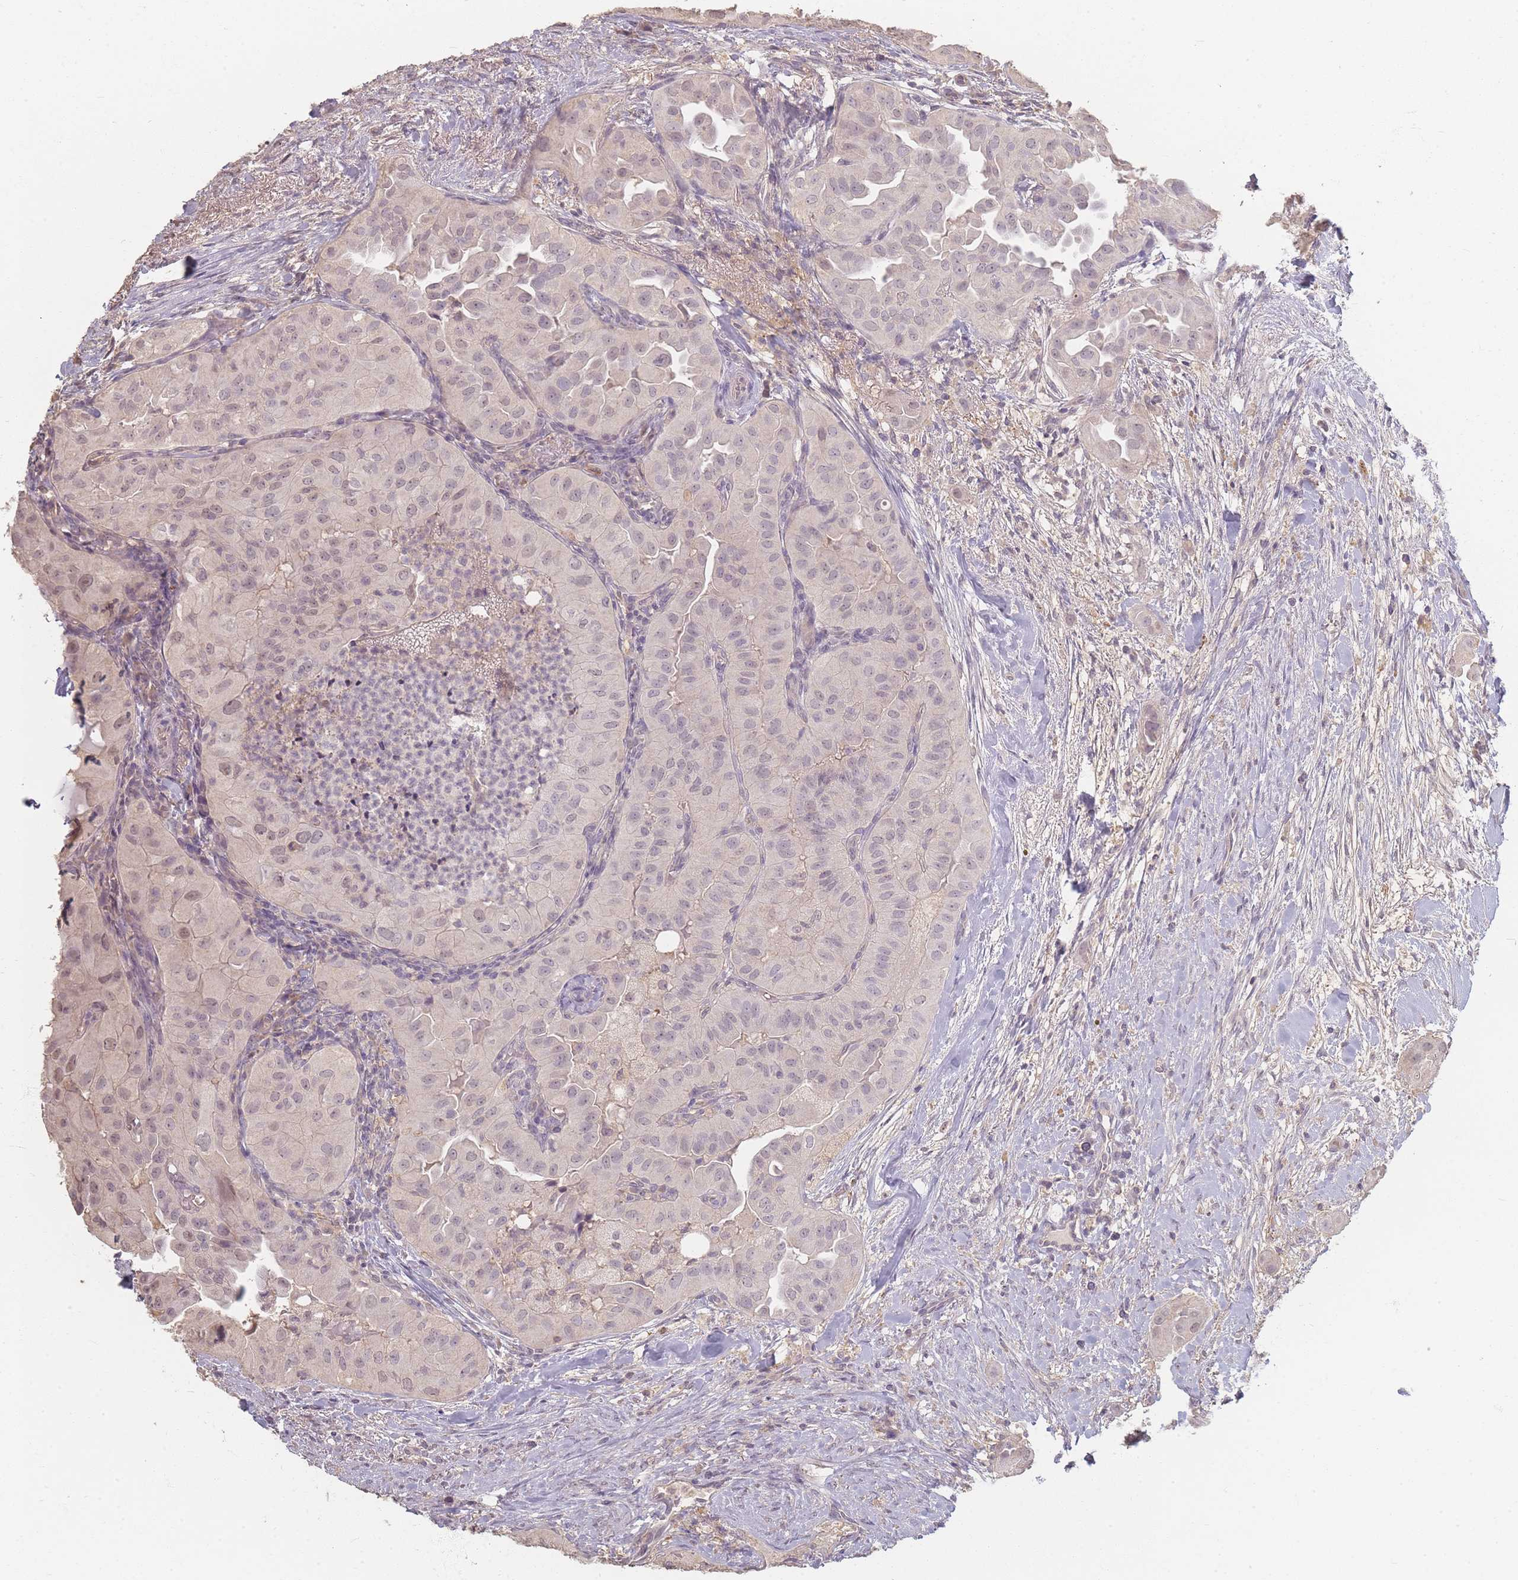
{"staining": {"intensity": "weak", "quantity": "<25%", "location": "nuclear"}, "tissue": "thyroid cancer", "cell_type": "Tumor cells", "image_type": "cancer", "snomed": [{"axis": "morphology", "description": "Normal tissue, NOS"}, {"axis": "morphology", "description": "Papillary adenocarcinoma, NOS"}, {"axis": "topography", "description": "Thyroid gland"}], "caption": "Human thyroid papillary adenocarcinoma stained for a protein using immunohistochemistry (IHC) demonstrates no staining in tumor cells.", "gene": "RFTN1", "patient": {"sex": "female", "age": 59}}